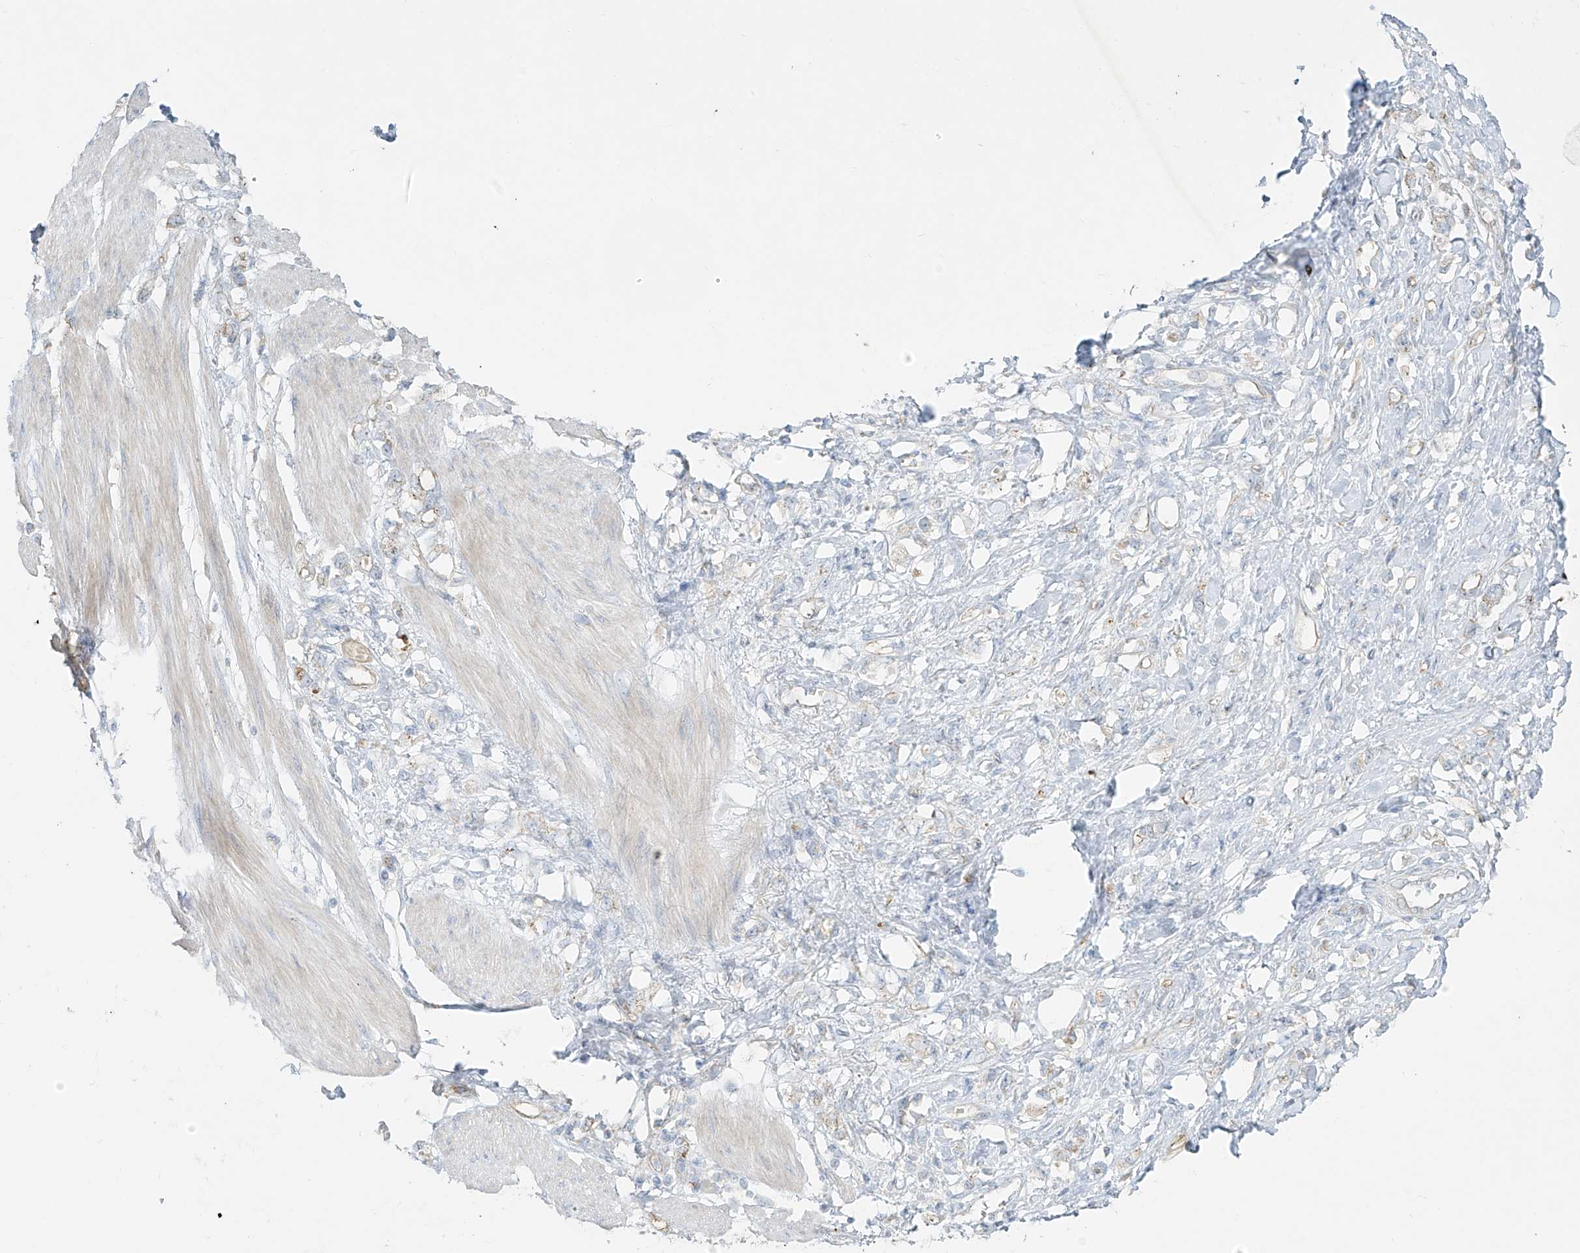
{"staining": {"intensity": "negative", "quantity": "none", "location": "none"}, "tissue": "stomach cancer", "cell_type": "Tumor cells", "image_type": "cancer", "snomed": [{"axis": "morphology", "description": "Adenocarcinoma, NOS"}, {"axis": "topography", "description": "Stomach"}], "caption": "DAB immunohistochemical staining of human stomach adenocarcinoma shows no significant staining in tumor cells.", "gene": "VAMP5", "patient": {"sex": "female", "age": 76}}